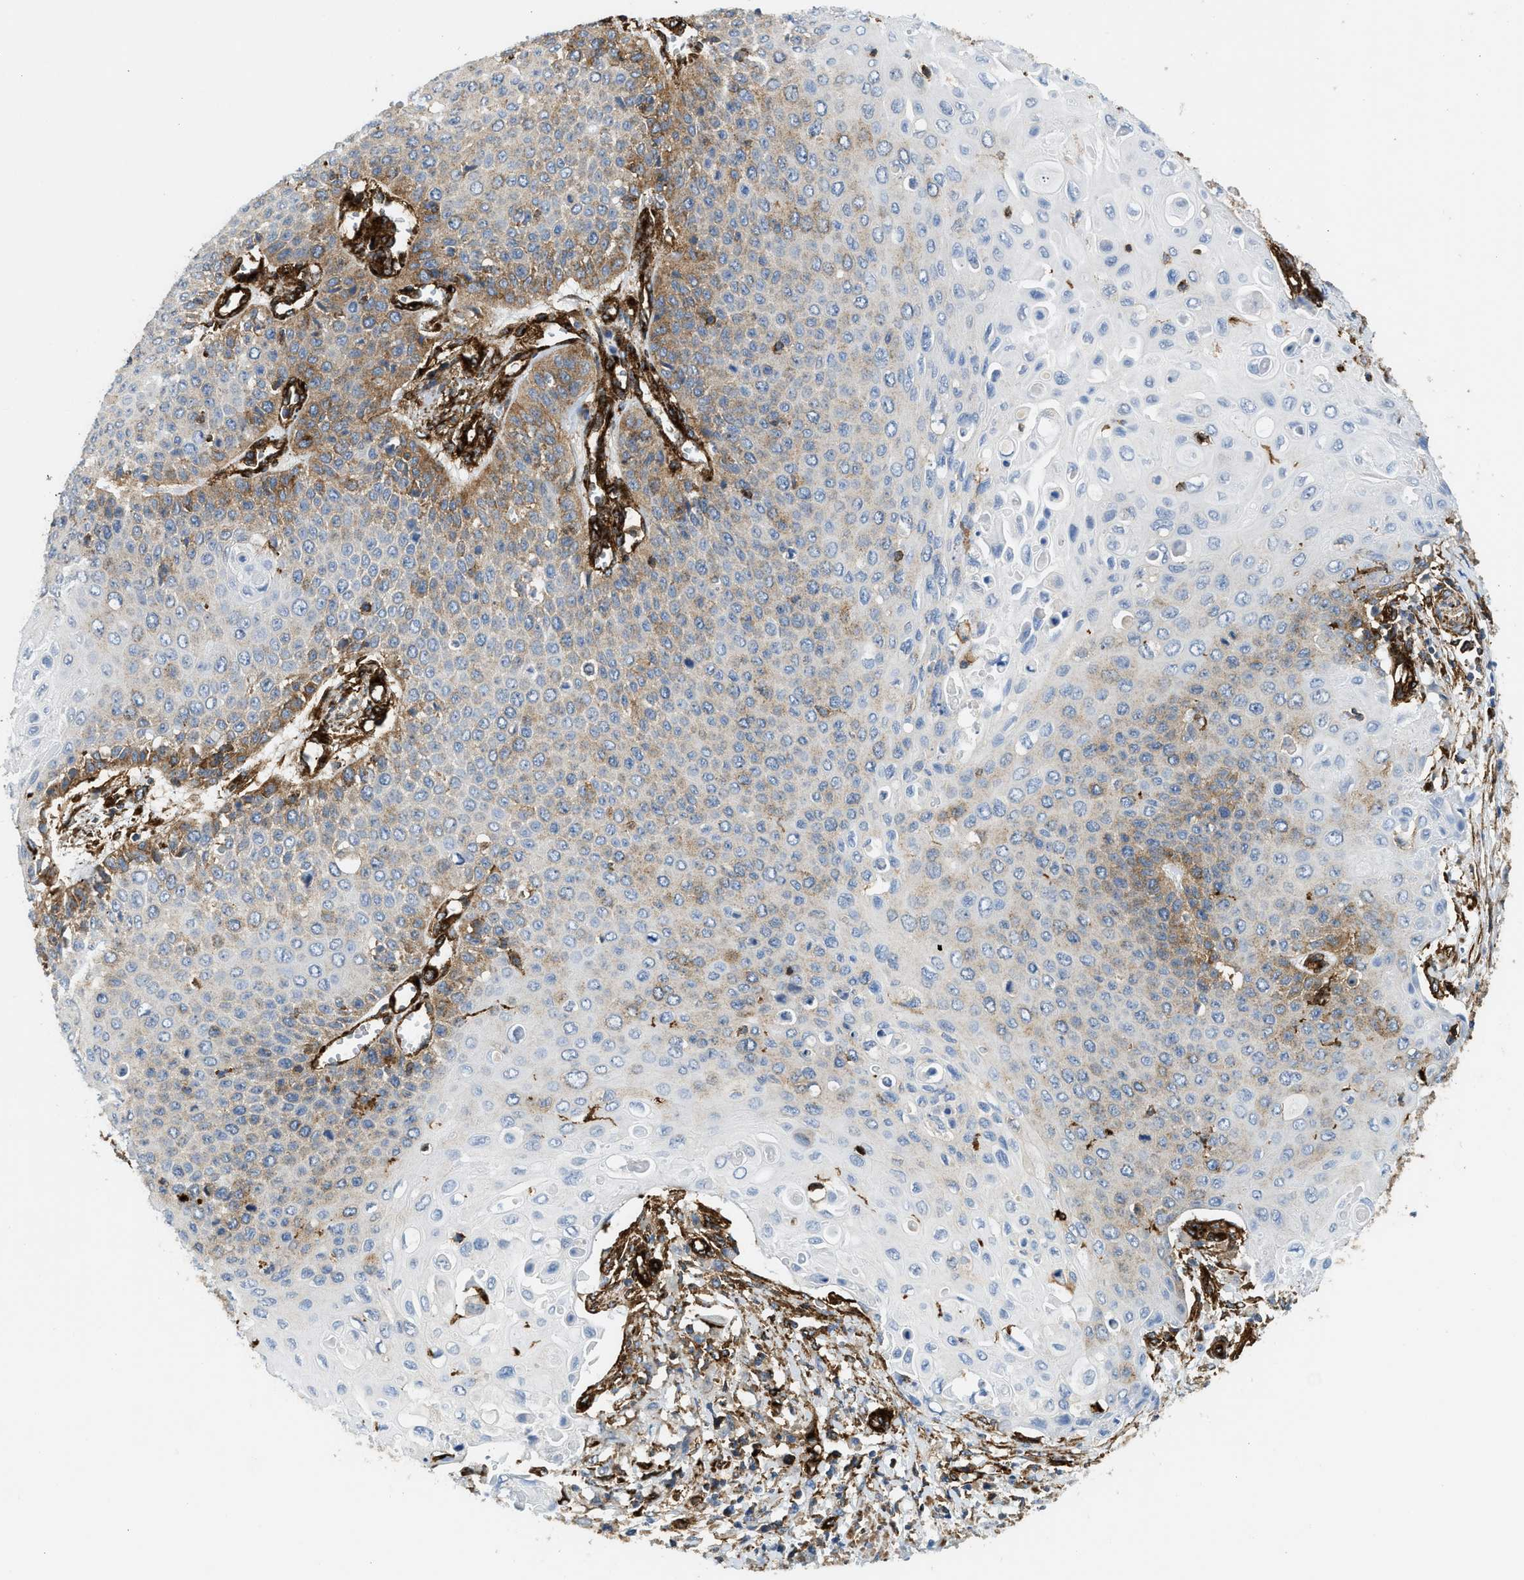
{"staining": {"intensity": "strong", "quantity": "<25%", "location": "cytoplasmic/membranous"}, "tissue": "cervical cancer", "cell_type": "Tumor cells", "image_type": "cancer", "snomed": [{"axis": "morphology", "description": "Squamous cell carcinoma, NOS"}, {"axis": "topography", "description": "Cervix"}], "caption": "Strong cytoplasmic/membranous expression is identified in approximately <25% of tumor cells in cervical cancer.", "gene": "HIP1", "patient": {"sex": "female", "age": 39}}